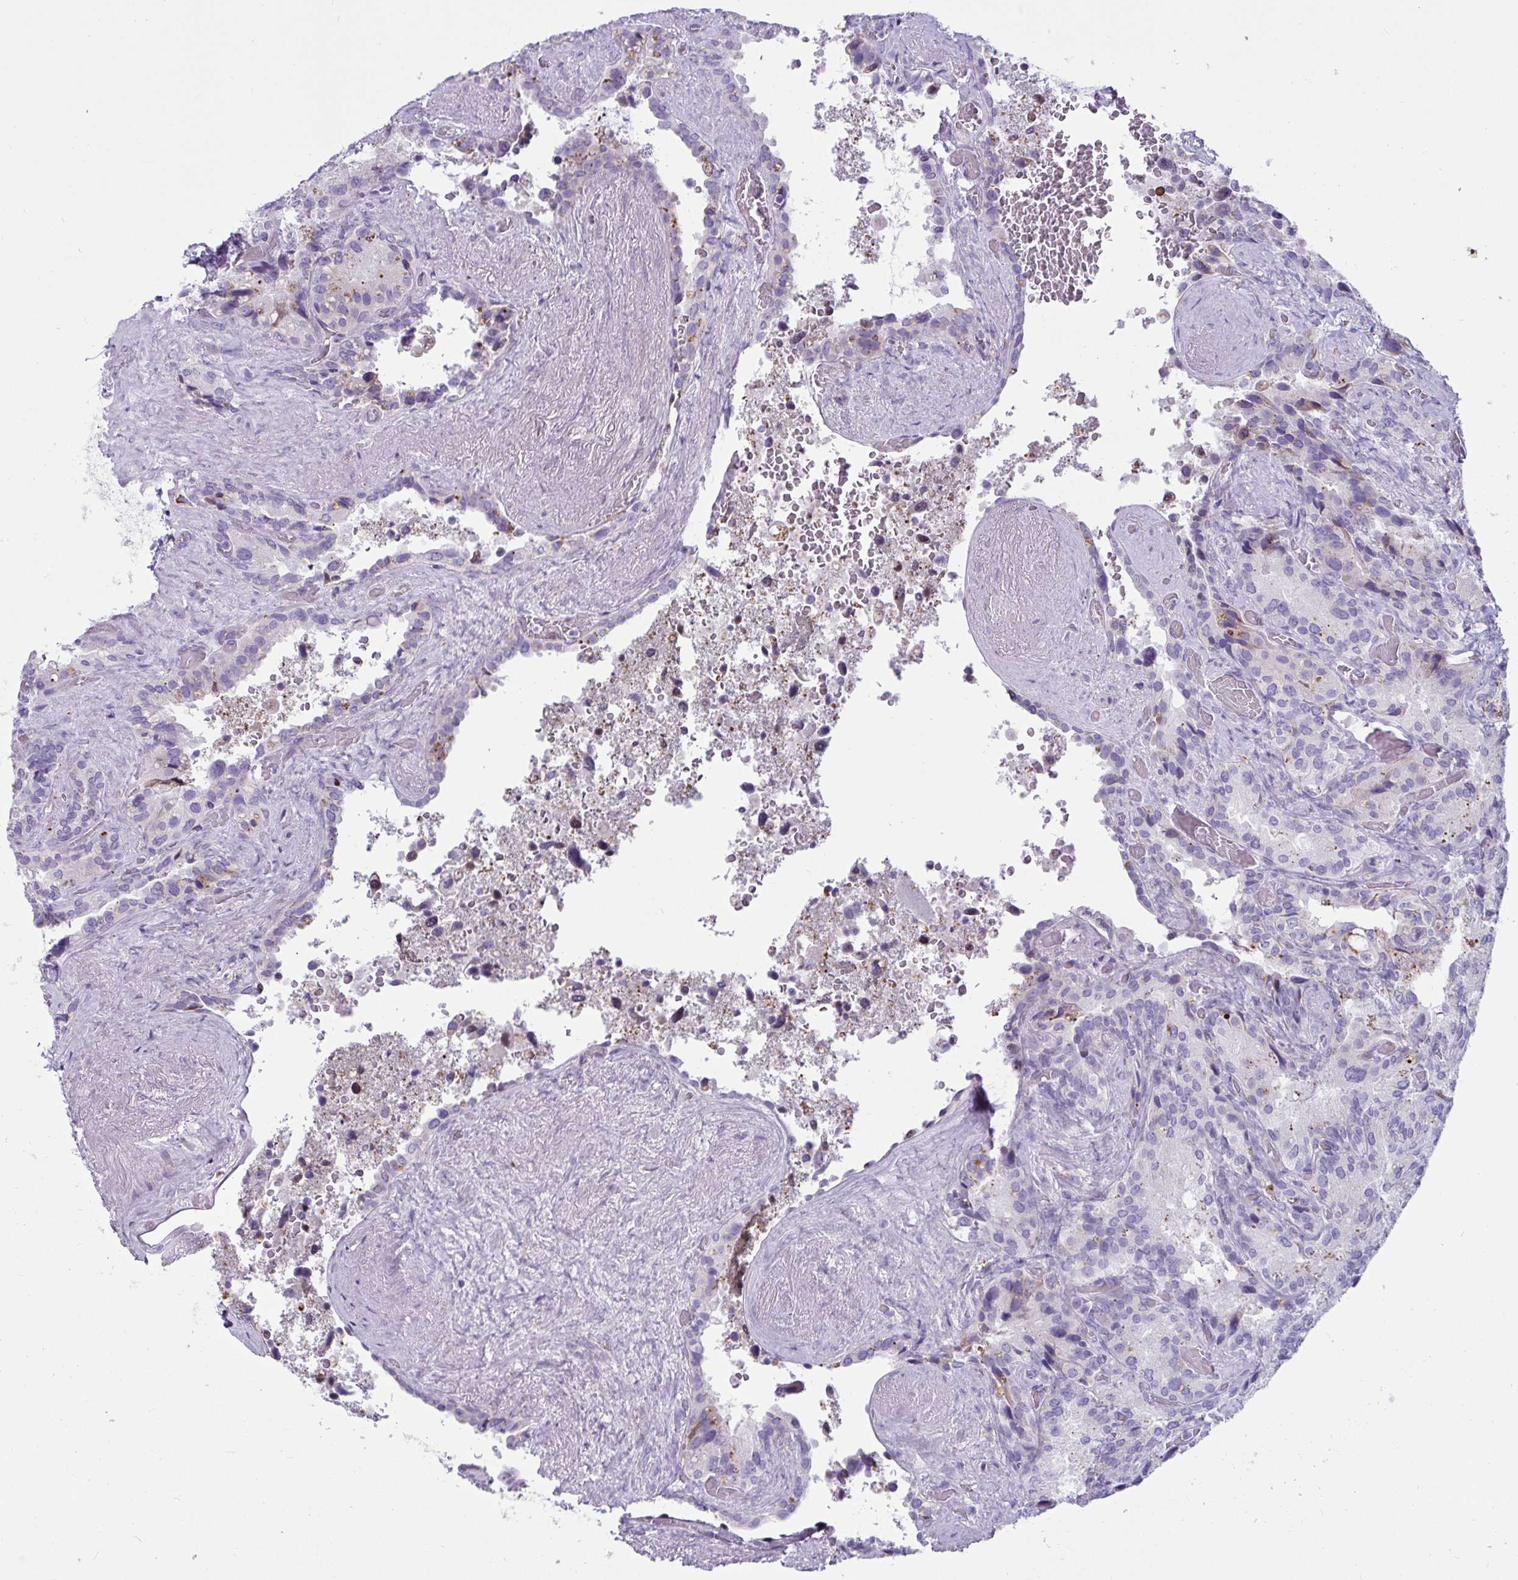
{"staining": {"intensity": "negative", "quantity": "none", "location": "none"}, "tissue": "seminal vesicle", "cell_type": "Glandular cells", "image_type": "normal", "snomed": [{"axis": "morphology", "description": "Normal tissue, NOS"}, {"axis": "topography", "description": "Seminal veicle"}], "caption": "The IHC micrograph has no significant expression in glandular cells of seminal vesicle.", "gene": "CTSZ", "patient": {"sex": "male", "age": 60}}